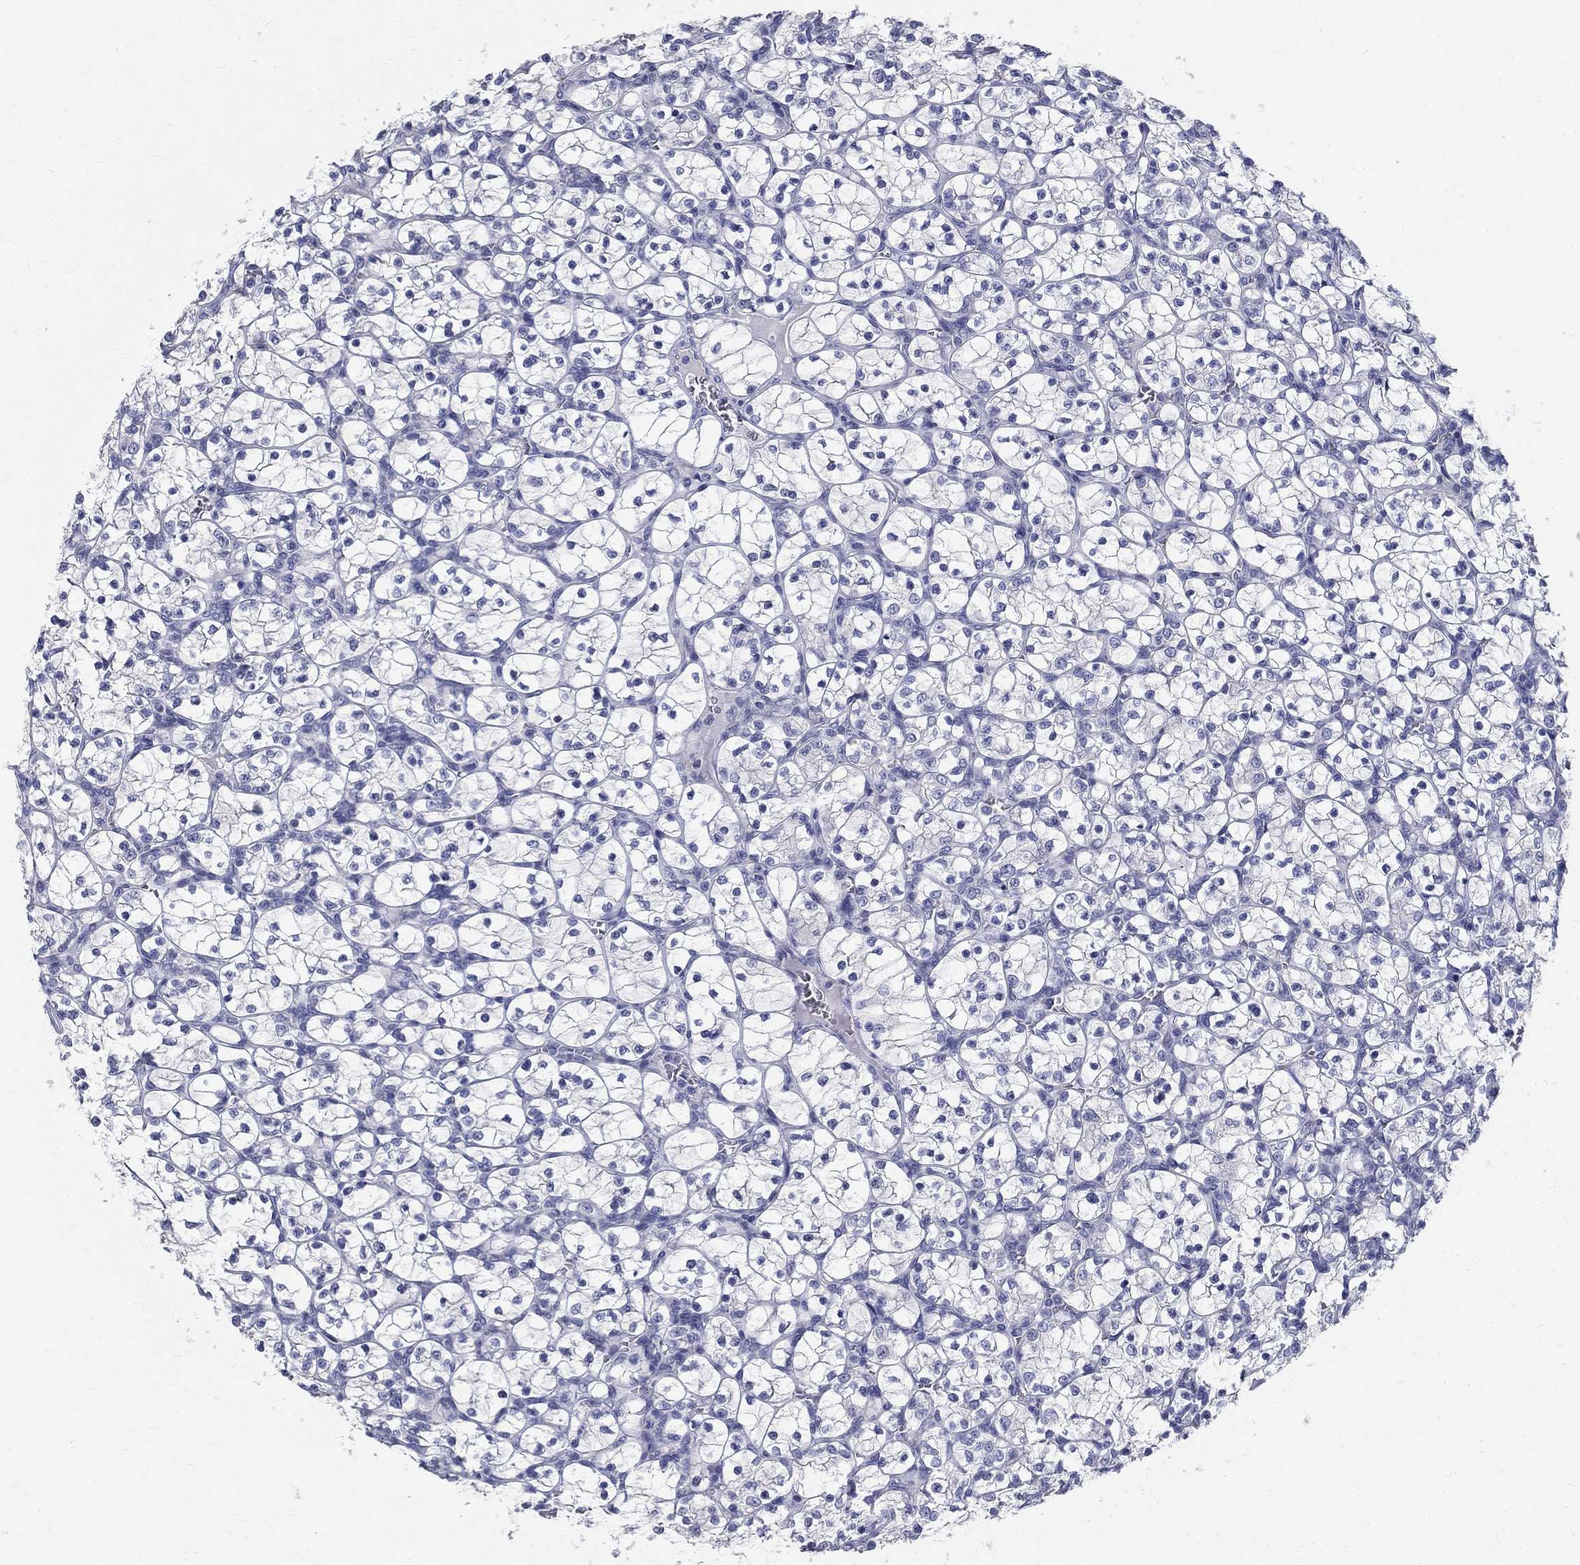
{"staining": {"intensity": "negative", "quantity": "none", "location": "none"}, "tissue": "renal cancer", "cell_type": "Tumor cells", "image_type": "cancer", "snomed": [{"axis": "morphology", "description": "Adenocarcinoma, NOS"}, {"axis": "topography", "description": "Kidney"}], "caption": "Tumor cells show no significant staining in adenocarcinoma (renal).", "gene": "TGM4", "patient": {"sex": "female", "age": 89}}